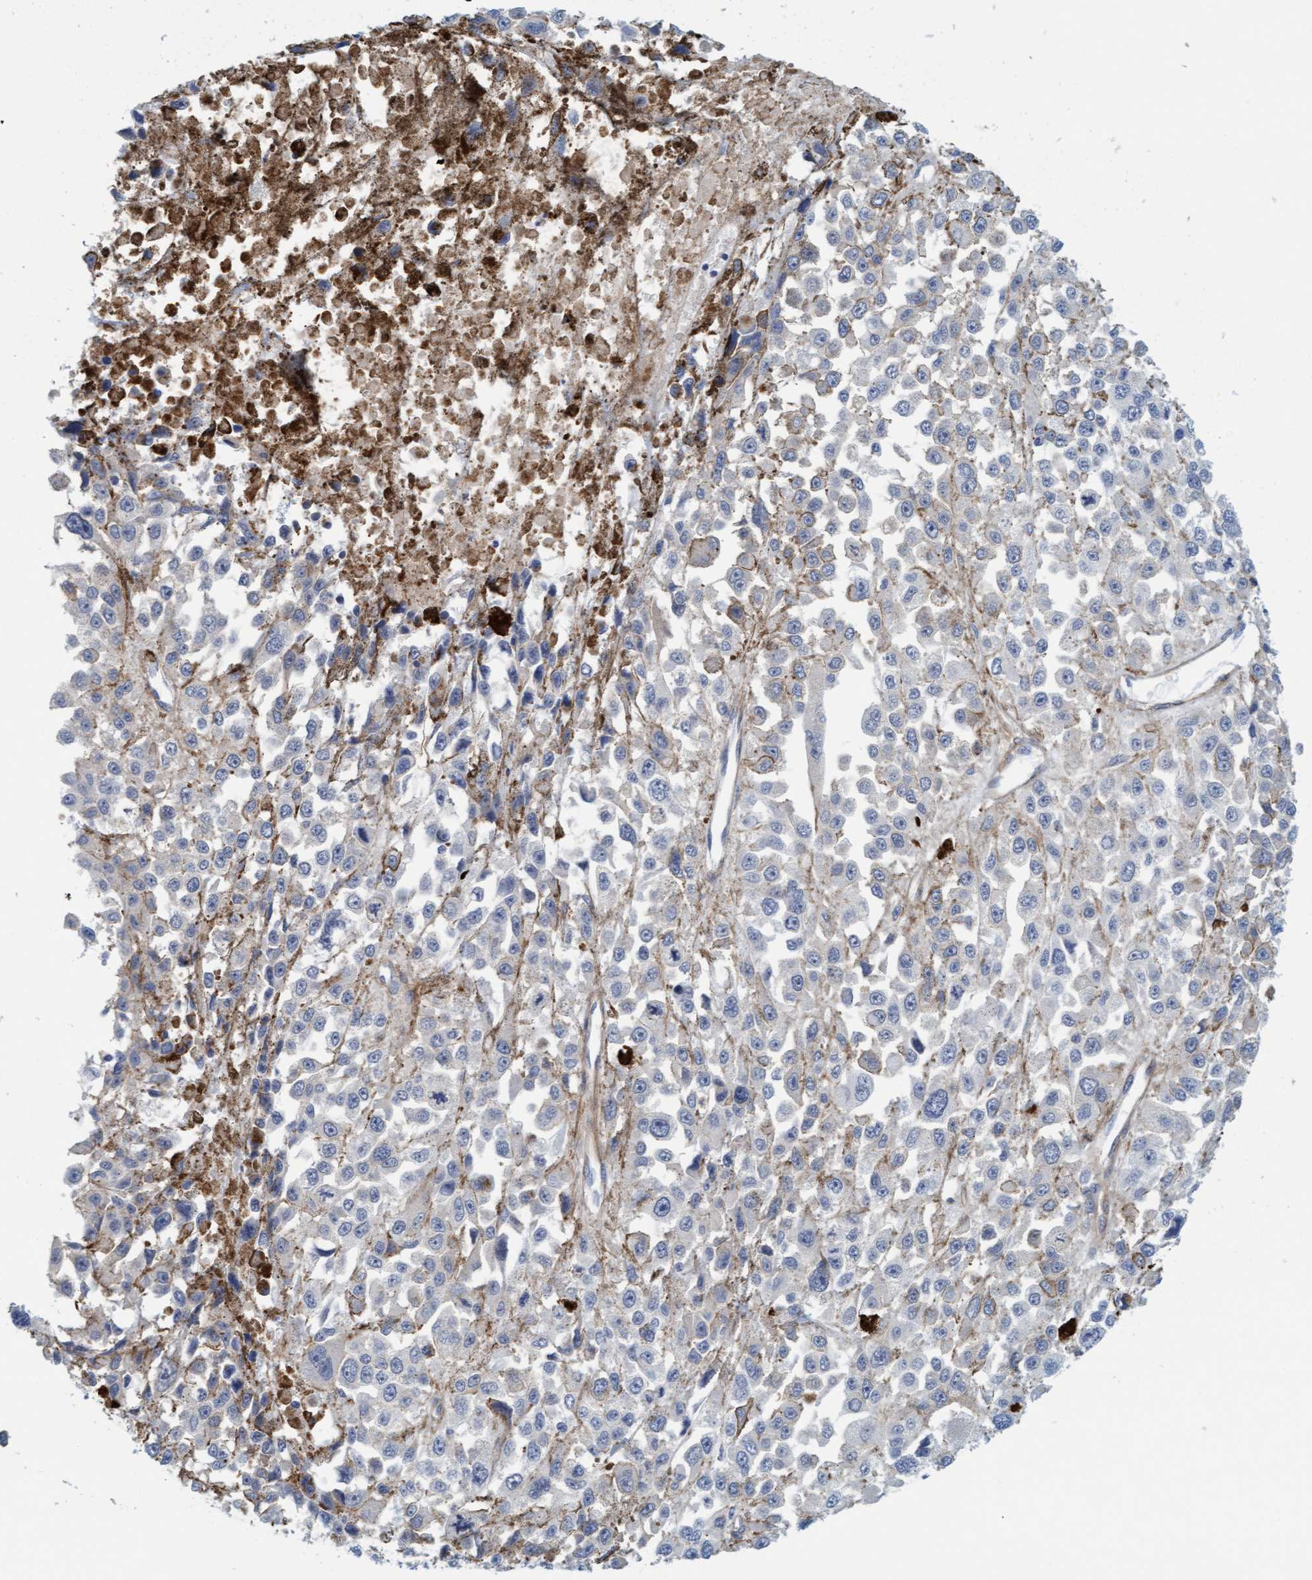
{"staining": {"intensity": "negative", "quantity": "none", "location": "none"}, "tissue": "melanoma", "cell_type": "Tumor cells", "image_type": "cancer", "snomed": [{"axis": "morphology", "description": "Malignant melanoma, Metastatic site"}, {"axis": "topography", "description": "Lymph node"}], "caption": "IHC image of human melanoma stained for a protein (brown), which demonstrates no expression in tumor cells. Brightfield microscopy of immunohistochemistry stained with DAB (brown) and hematoxylin (blue), captured at high magnification.", "gene": "TSTD2", "patient": {"sex": "male", "age": 59}}